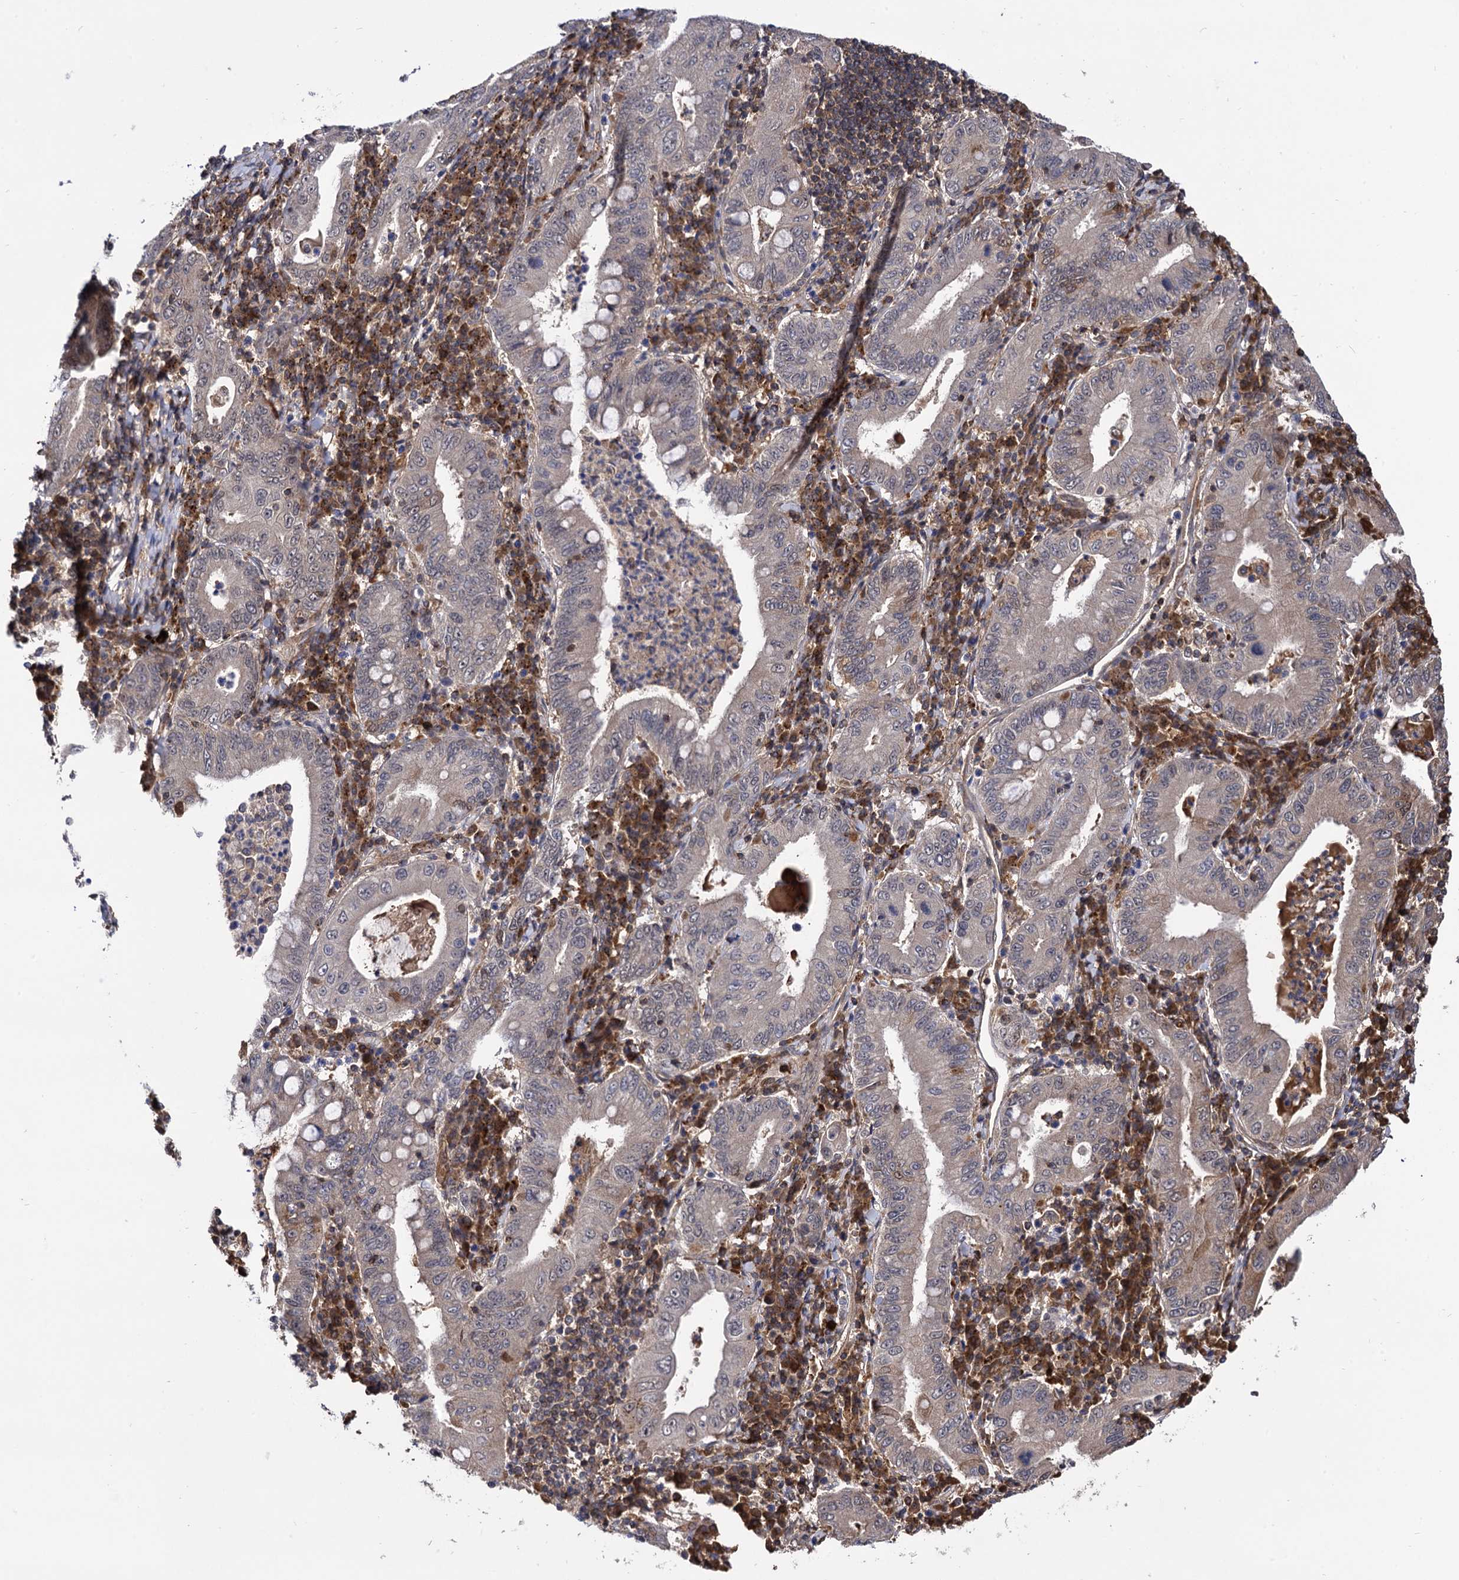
{"staining": {"intensity": "moderate", "quantity": "25%-75%", "location": "cytoplasmic/membranous,nuclear"}, "tissue": "stomach cancer", "cell_type": "Tumor cells", "image_type": "cancer", "snomed": [{"axis": "morphology", "description": "Normal tissue, NOS"}, {"axis": "morphology", "description": "Adenocarcinoma, NOS"}, {"axis": "topography", "description": "Esophagus"}, {"axis": "topography", "description": "Stomach, upper"}, {"axis": "topography", "description": "Peripheral nerve tissue"}], "caption": "High-power microscopy captured an immunohistochemistry image of stomach cancer (adenocarcinoma), revealing moderate cytoplasmic/membranous and nuclear staining in about 25%-75% of tumor cells. Using DAB (brown) and hematoxylin (blue) stains, captured at high magnification using brightfield microscopy.", "gene": "MICAL2", "patient": {"sex": "male", "age": 62}}